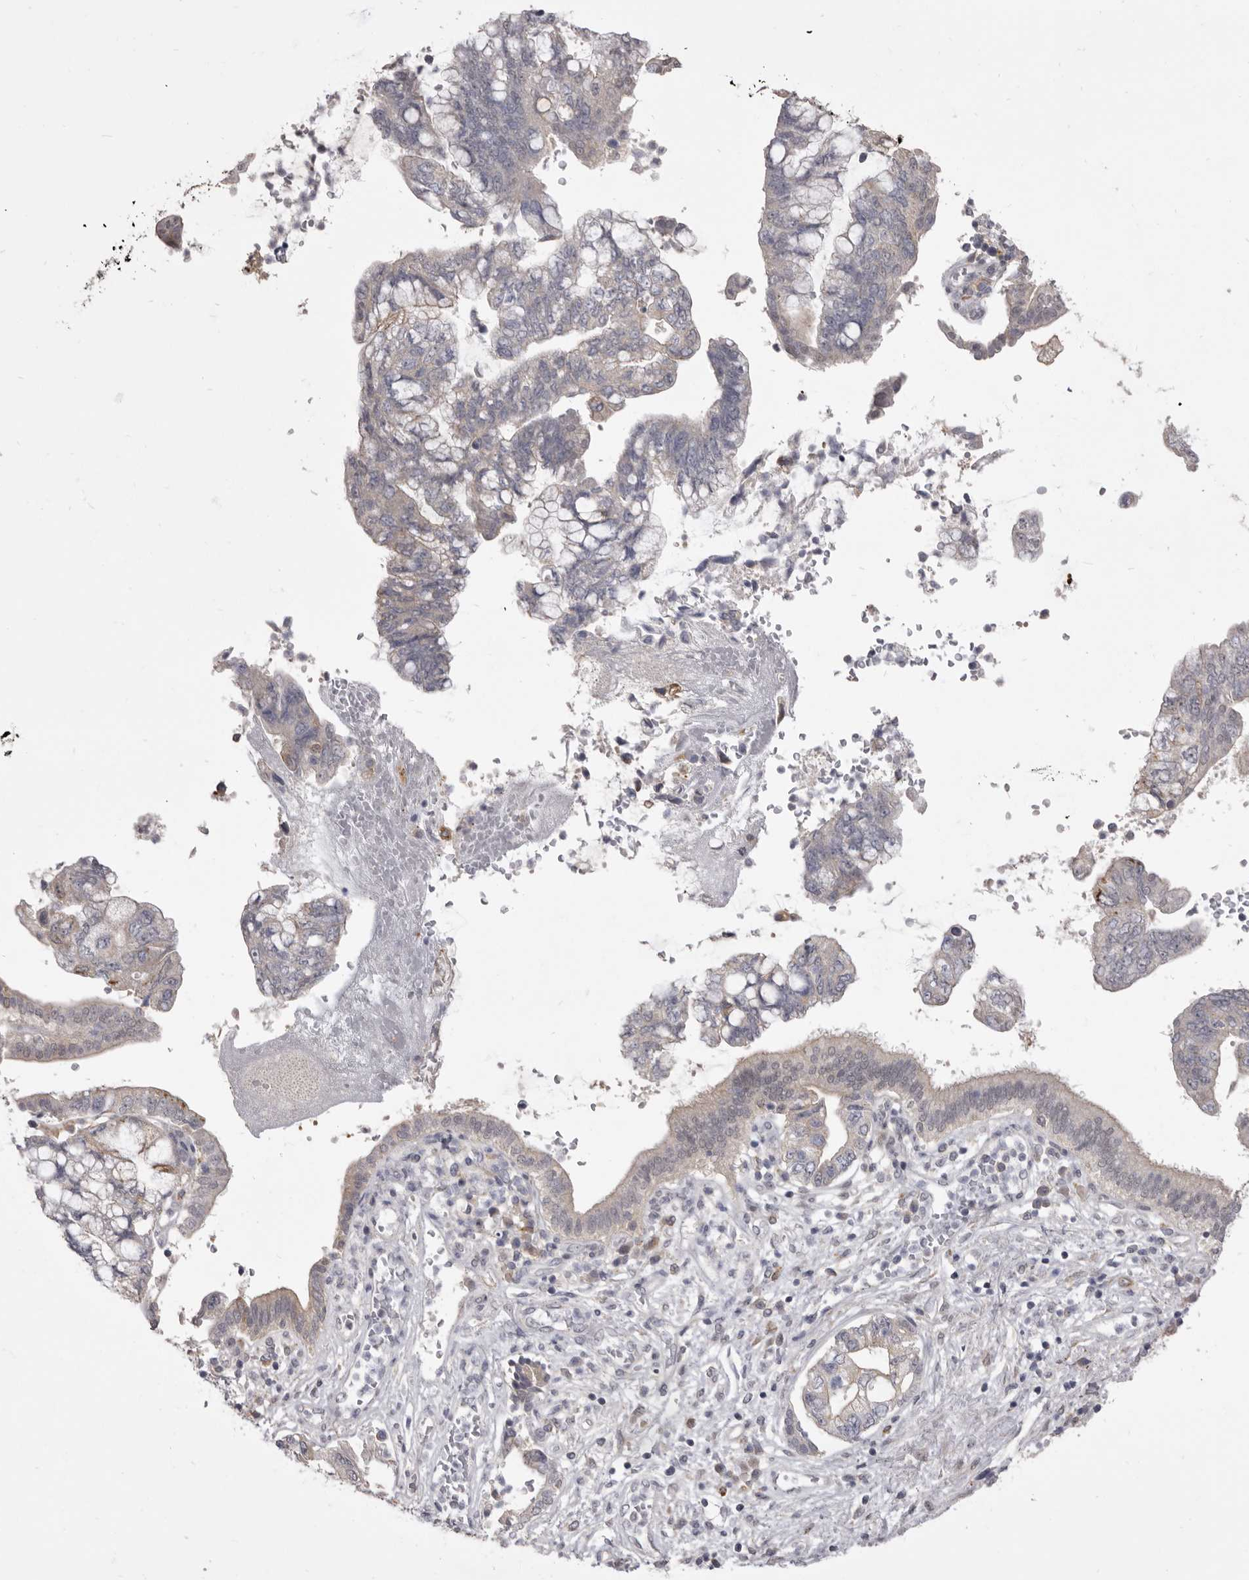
{"staining": {"intensity": "weak", "quantity": "<25%", "location": "cytoplasmic/membranous"}, "tissue": "pancreatic cancer", "cell_type": "Tumor cells", "image_type": "cancer", "snomed": [{"axis": "morphology", "description": "Adenocarcinoma, NOS"}, {"axis": "topography", "description": "Pancreas"}], "caption": "Pancreatic cancer (adenocarcinoma) stained for a protein using immunohistochemistry shows no expression tumor cells.", "gene": "VPS45", "patient": {"sex": "female", "age": 73}}